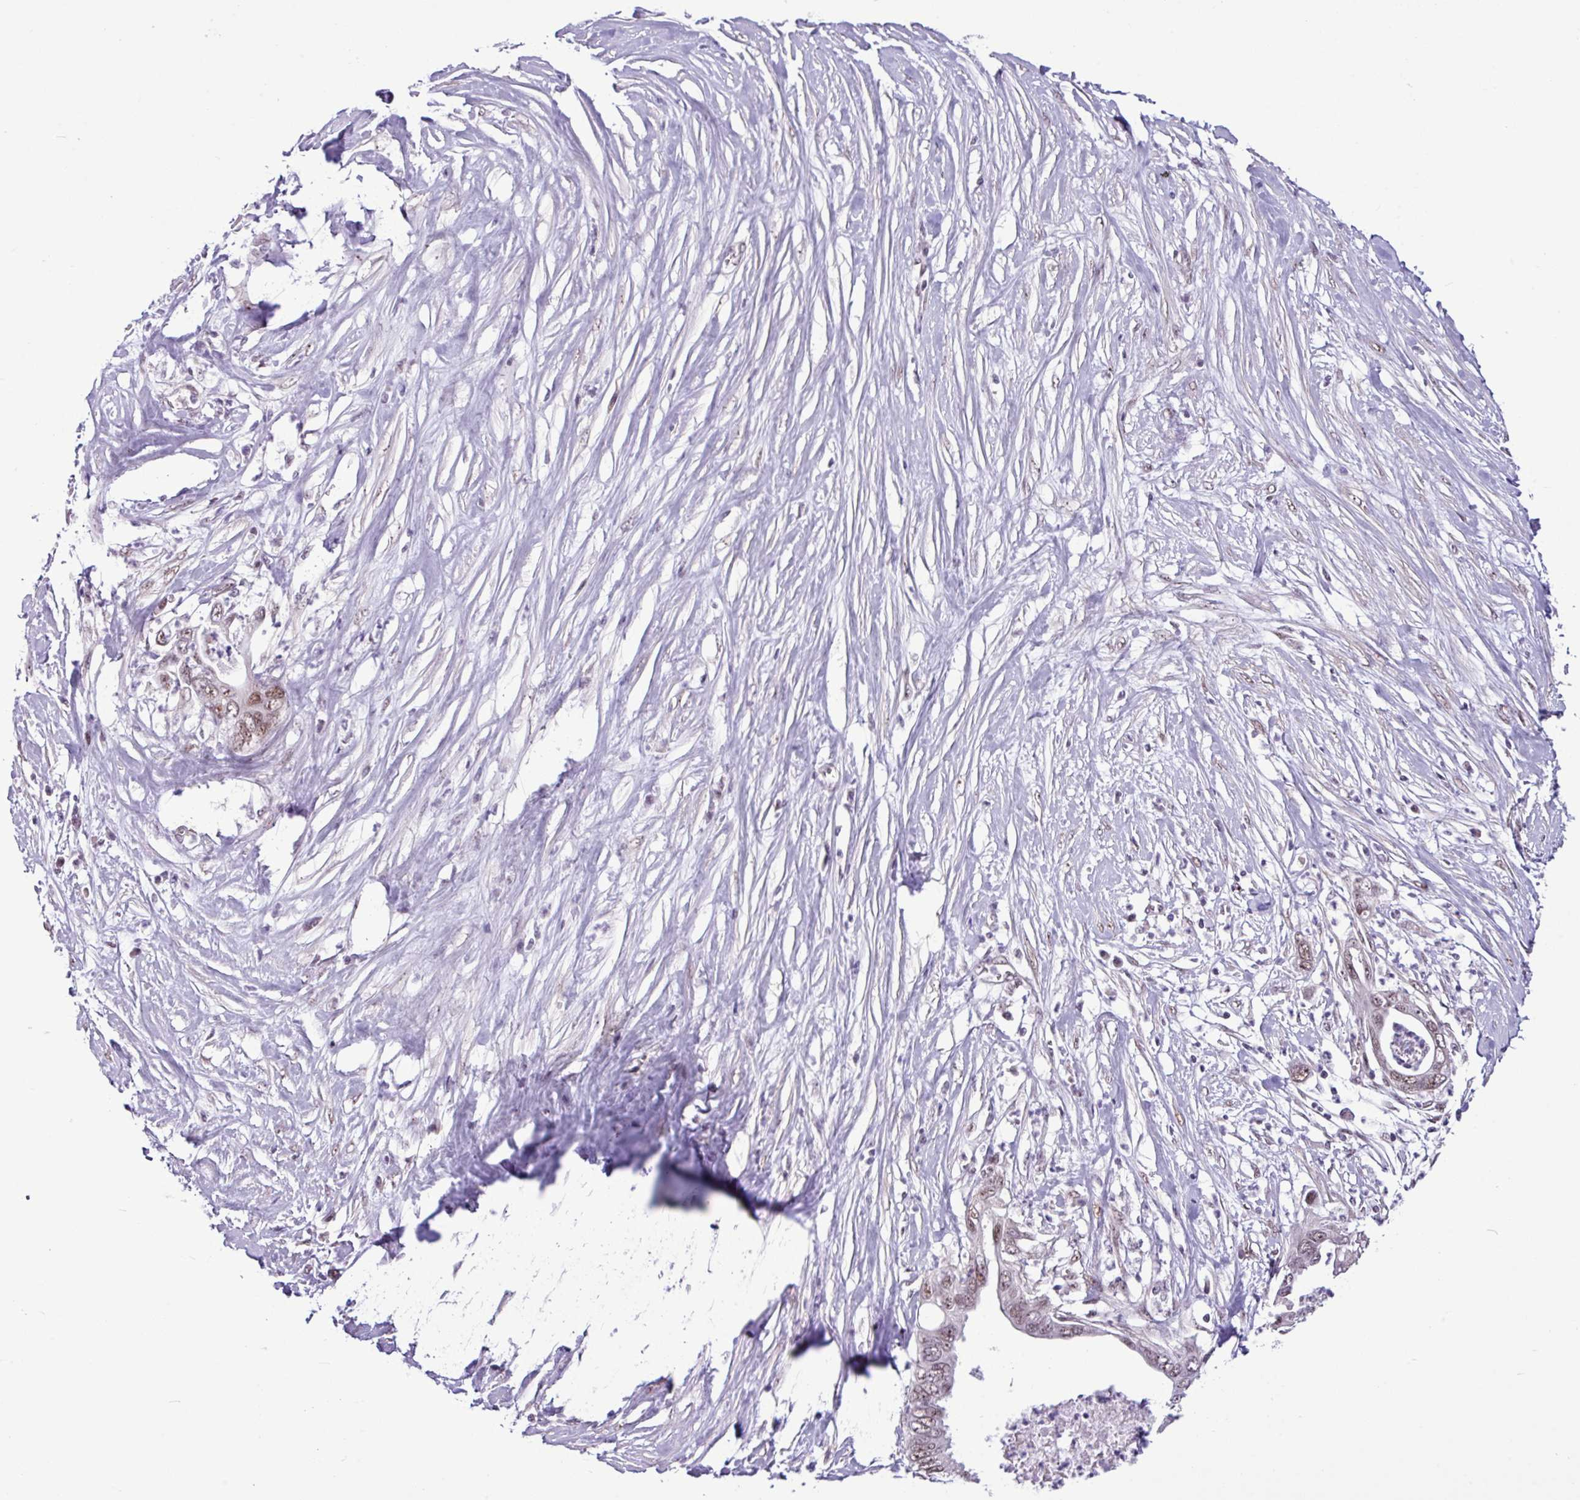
{"staining": {"intensity": "moderate", "quantity": ">75%", "location": "nuclear"}, "tissue": "pancreatic cancer", "cell_type": "Tumor cells", "image_type": "cancer", "snomed": [{"axis": "morphology", "description": "Adenocarcinoma, NOS"}, {"axis": "topography", "description": "Pancreas"}], "caption": "Immunohistochemistry (IHC) photomicrograph of neoplastic tissue: pancreatic cancer stained using immunohistochemistry (IHC) displays medium levels of moderate protein expression localized specifically in the nuclear of tumor cells, appearing as a nuclear brown color.", "gene": "UTP18", "patient": {"sex": "male", "age": 75}}